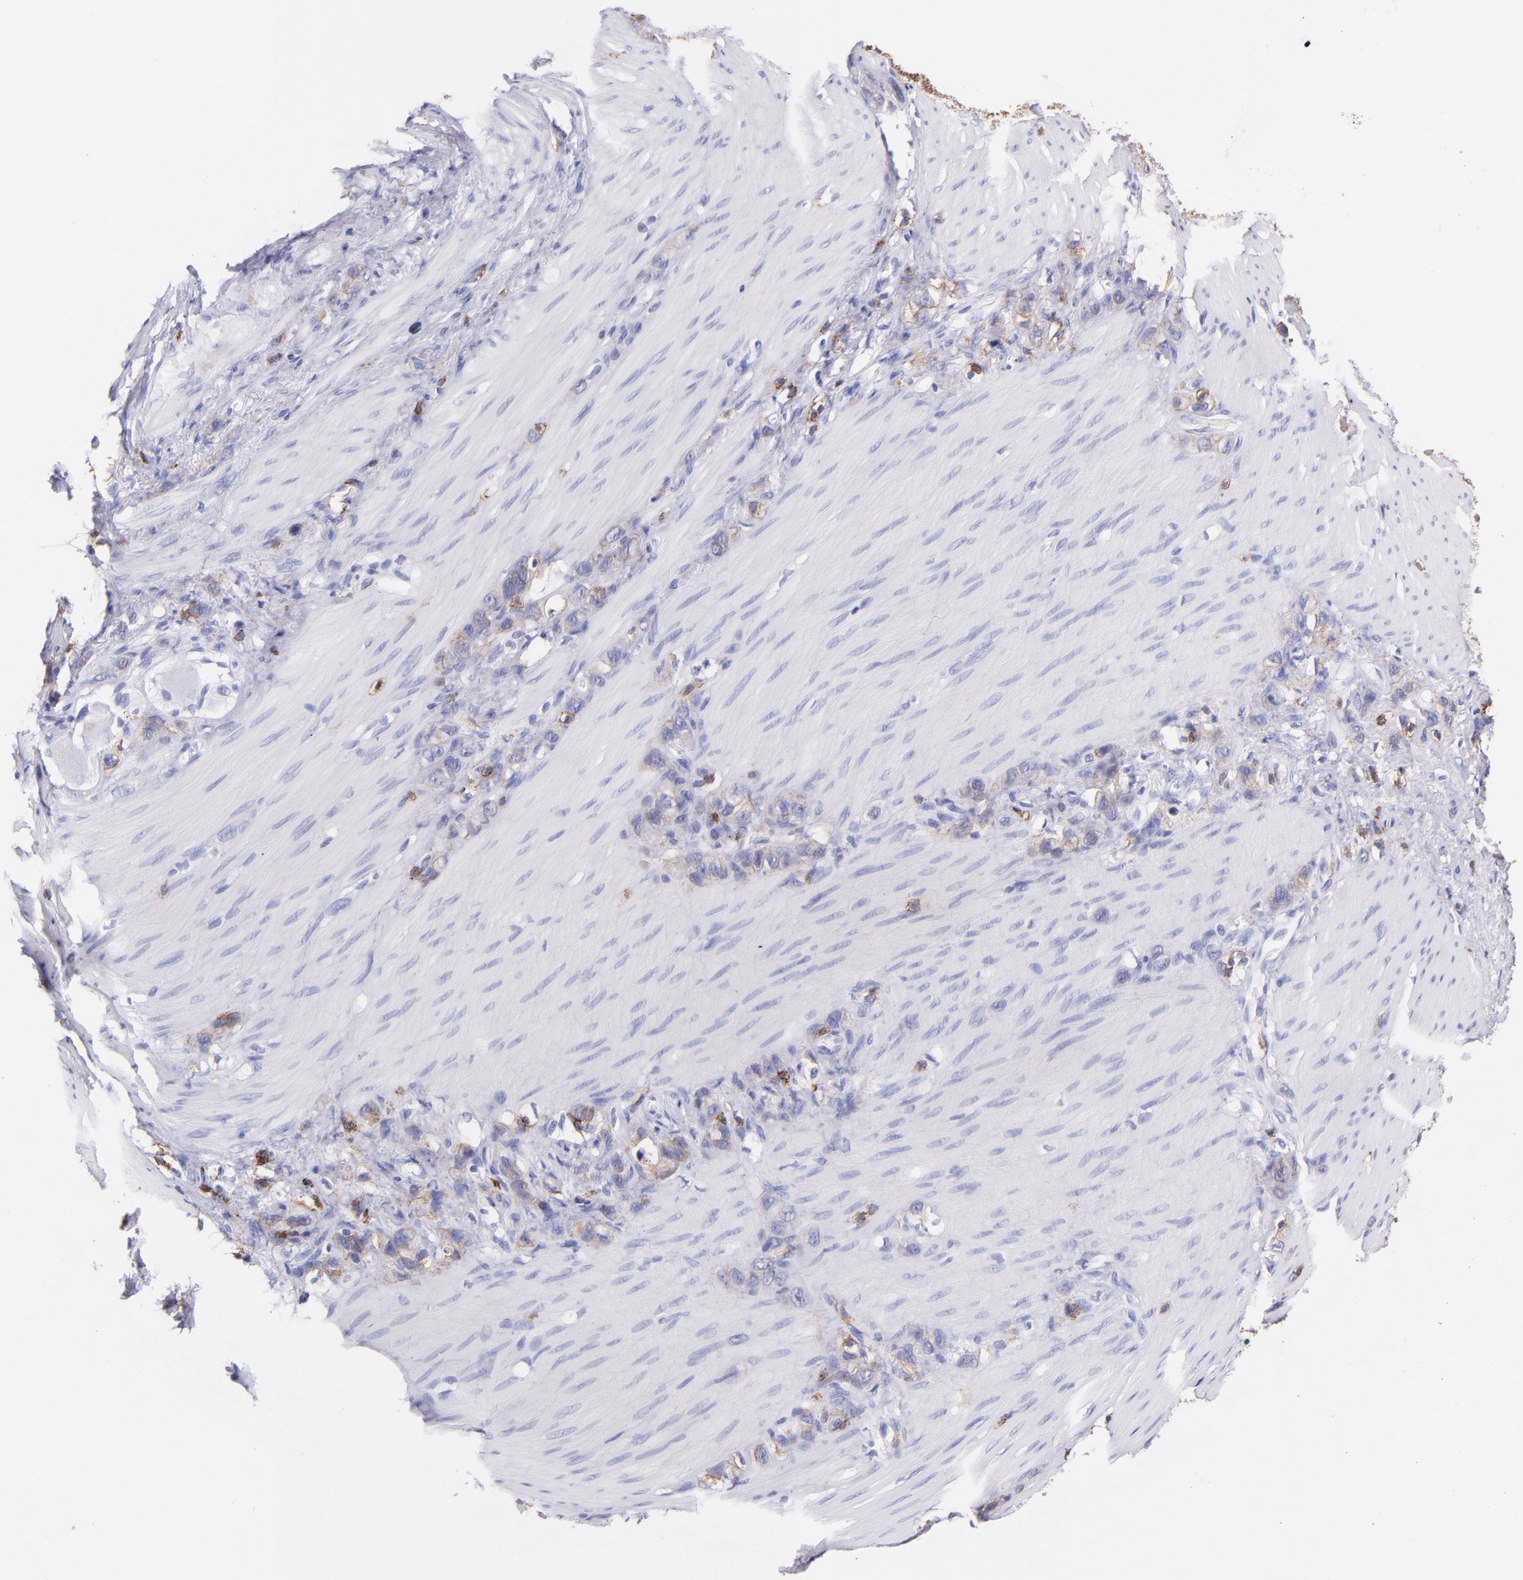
{"staining": {"intensity": "negative", "quantity": "none", "location": "none"}, "tissue": "stomach cancer", "cell_type": "Tumor cells", "image_type": "cancer", "snomed": [{"axis": "morphology", "description": "Normal tissue, NOS"}, {"axis": "morphology", "description": "Adenocarcinoma, NOS"}, {"axis": "morphology", "description": "Adenocarcinoma, High grade"}, {"axis": "topography", "description": "Stomach, upper"}, {"axis": "topography", "description": "Stomach"}], "caption": "Stomach adenocarcinoma was stained to show a protein in brown. There is no significant positivity in tumor cells.", "gene": "SPN", "patient": {"sex": "female", "age": 65}}